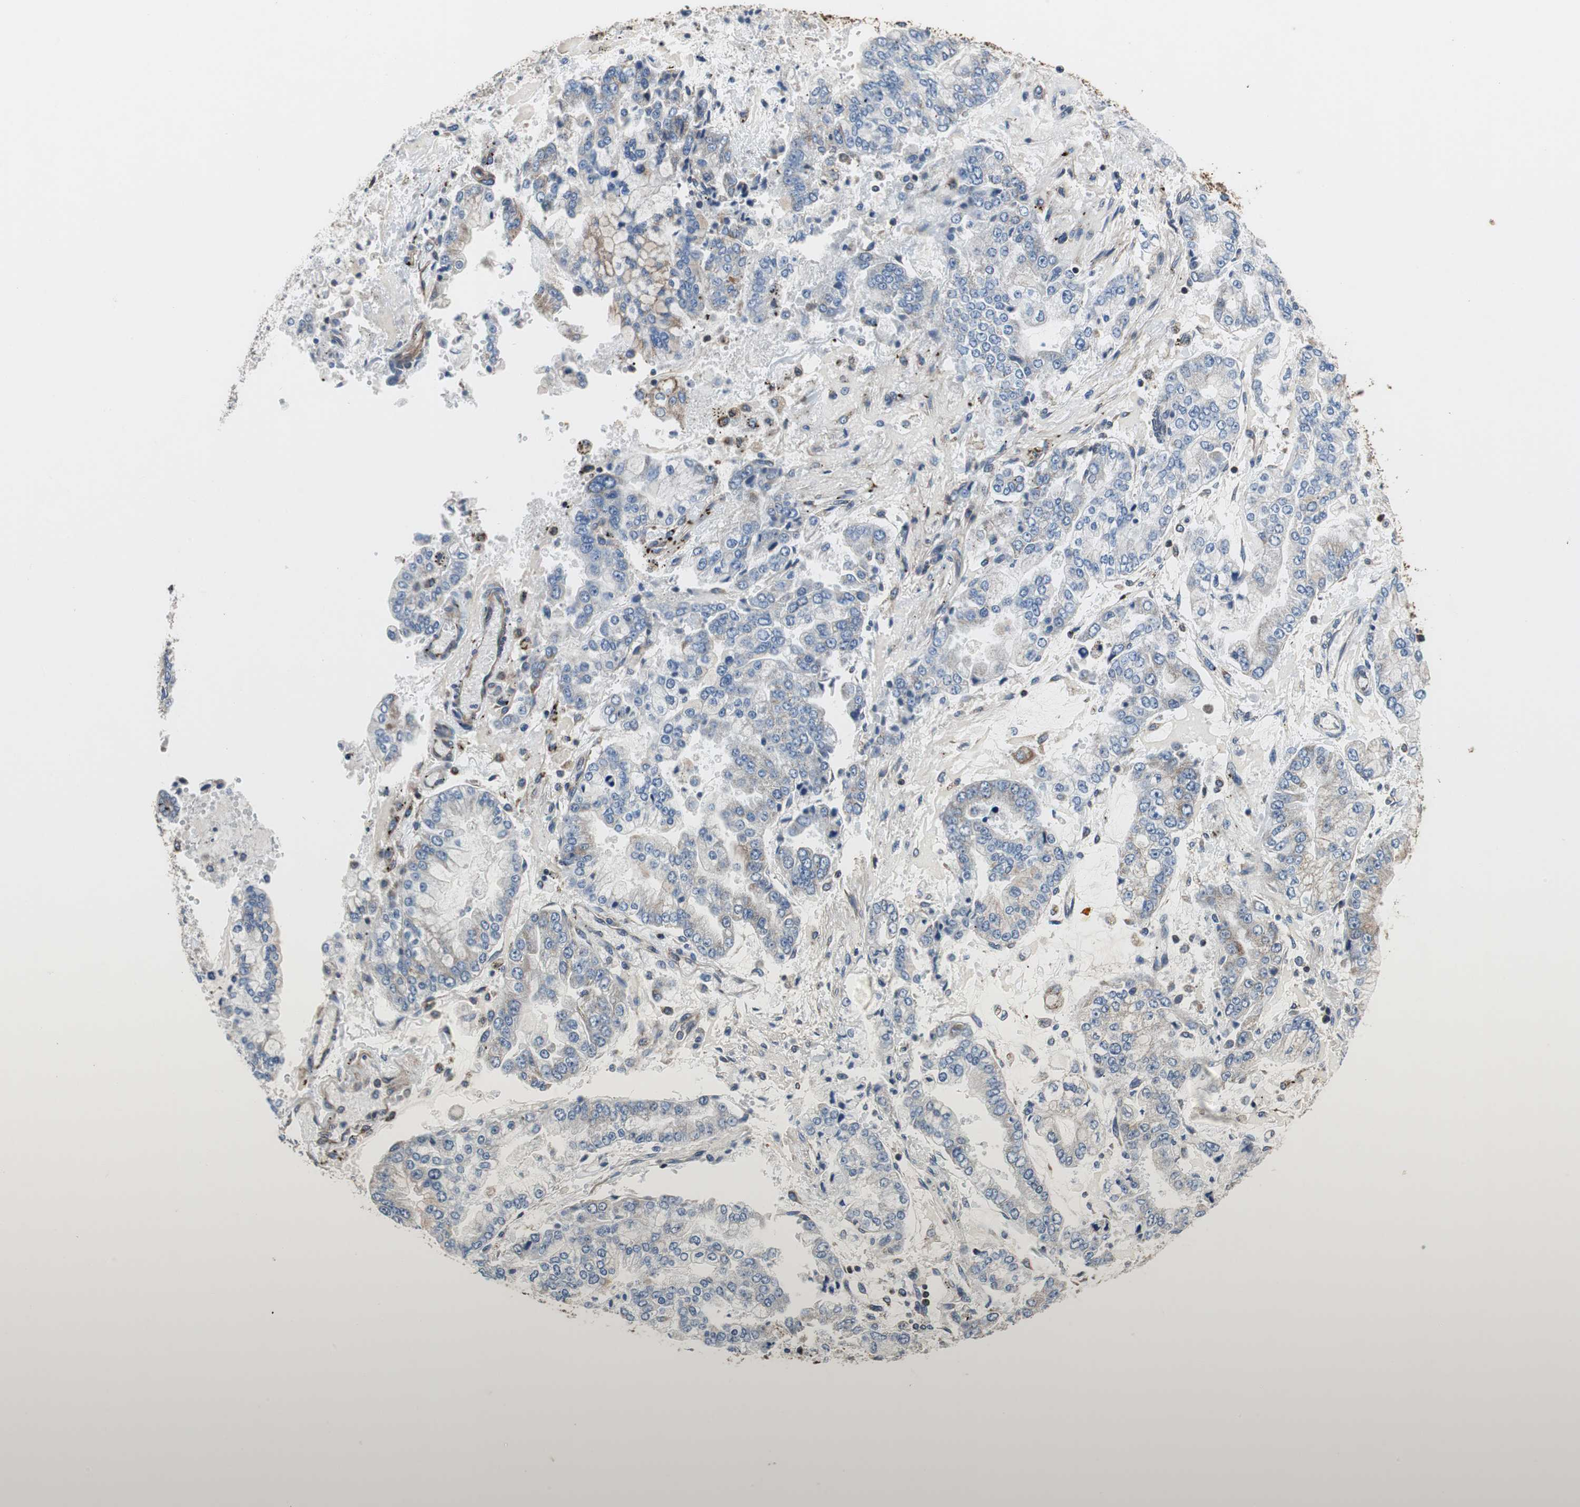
{"staining": {"intensity": "weak", "quantity": "25%-75%", "location": "cytoplasmic/membranous"}, "tissue": "stomach cancer", "cell_type": "Tumor cells", "image_type": "cancer", "snomed": [{"axis": "morphology", "description": "Adenocarcinoma, NOS"}, {"axis": "topography", "description": "Stomach"}], "caption": "IHC photomicrograph of neoplastic tissue: stomach cancer stained using immunohistochemistry displays low levels of weak protein expression localized specifically in the cytoplasmic/membranous of tumor cells, appearing as a cytoplasmic/membranous brown color.", "gene": "GSTK1", "patient": {"sex": "male", "age": 76}}